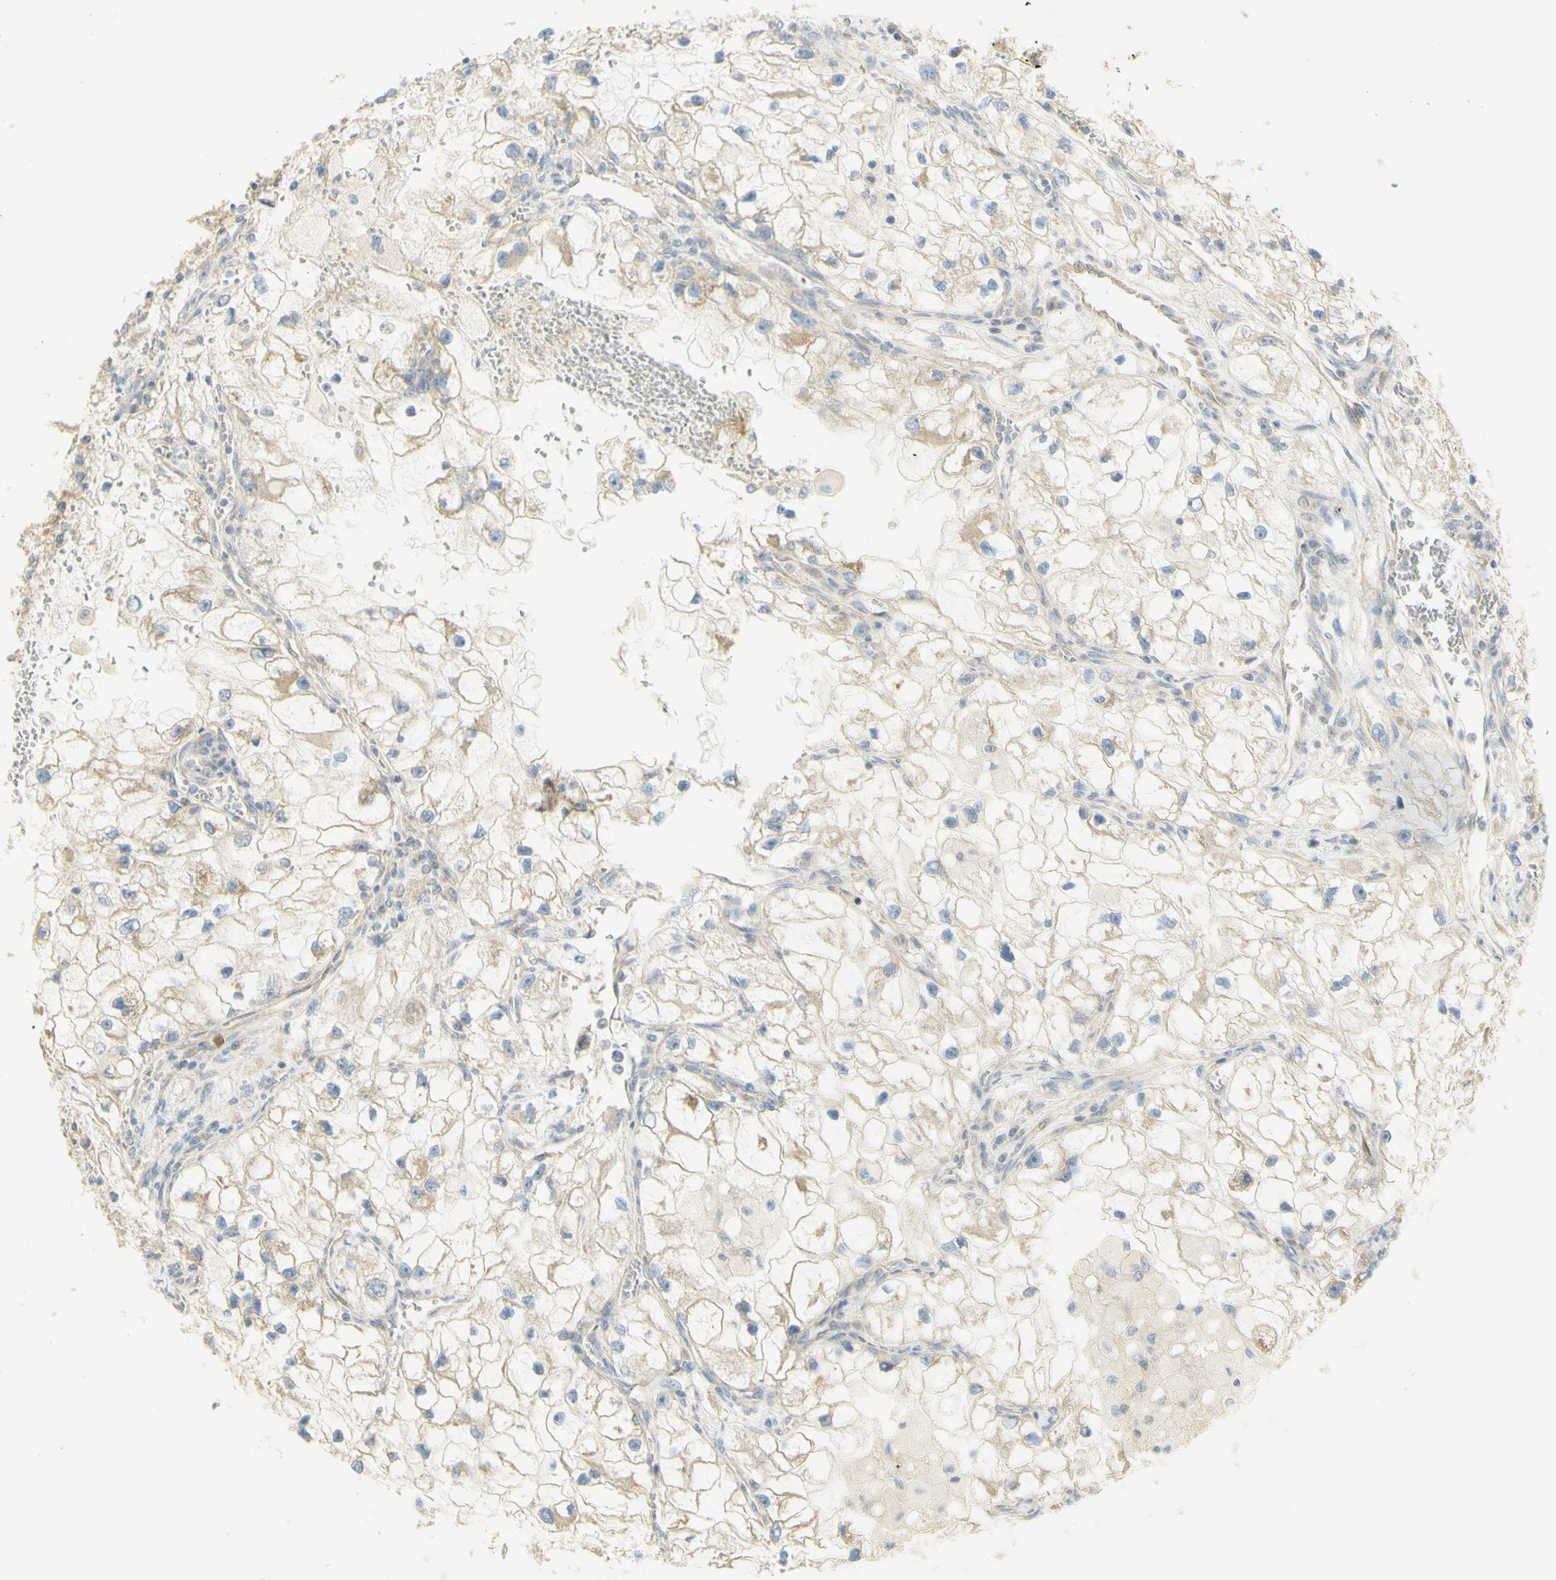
{"staining": {"intensity": "weak", "quantity": ">75%", "location": "cytoplasmic/membranous"}, "tissue": "renal cancer", "cell_type": "Tumor cells", "image_type": "cancer", "snomed": [{"axis": "morphology", "description": "Adenocarcinoma, NOS"}, {"axis": "topography", "description": "Kidney"}], "caption": "Renal adenocarcinoma stained with IHC demonstrates weak cytoplasmic/membranous positivity in about >75% of tumor cells. The protein of interest is shown in brown color, while the nuclei are stained blue.", "gene": "KIF11", "patient": {"sex": "female", "age": 70}}